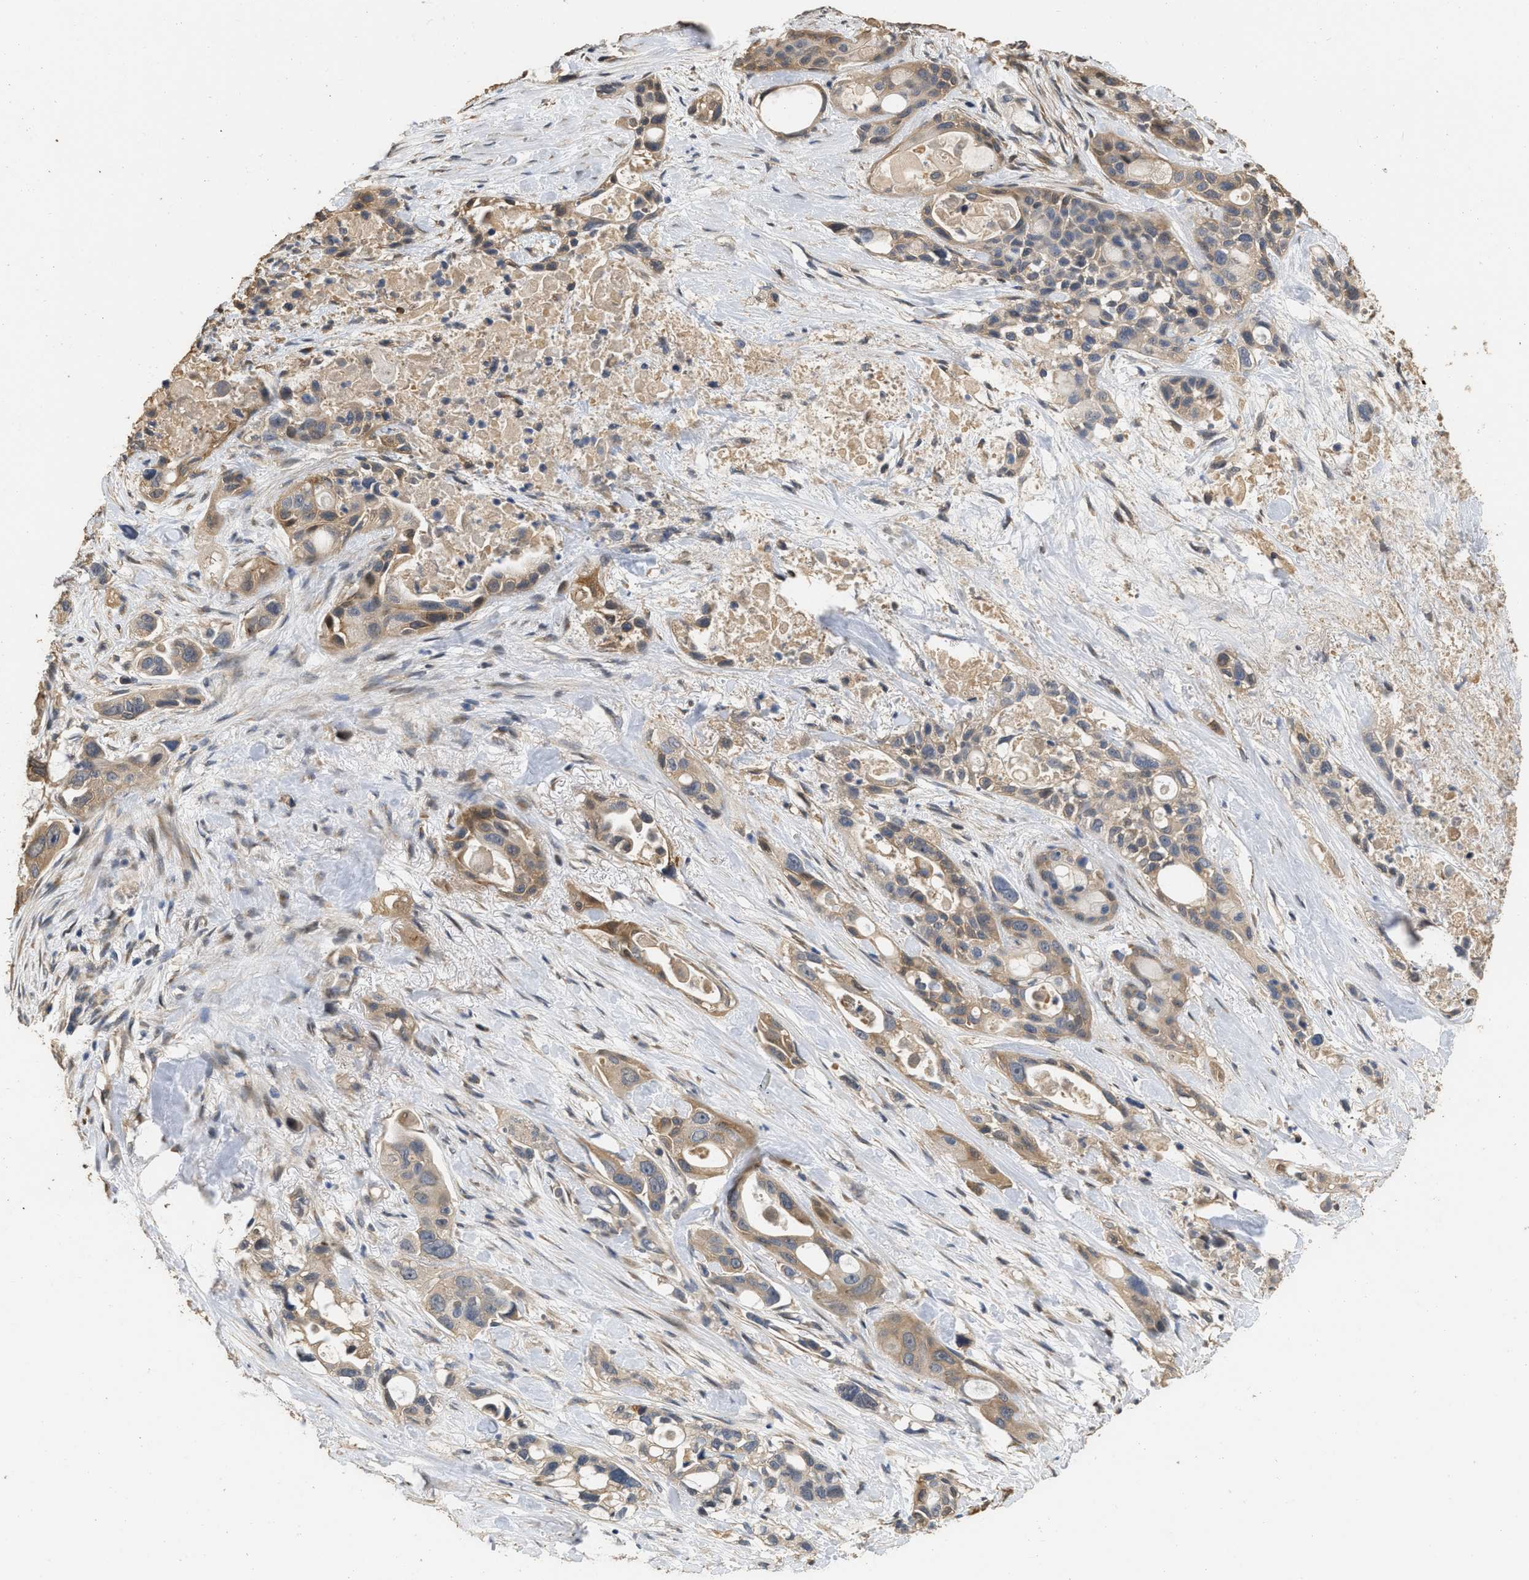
{"staining": {"intensity": "moderate", "quantity": ">75%", "location": "cytoplasmic/membranous"}, "tissue": "pancreatic cancer", "cell_type": "Tumor cells", "image_type": "cancer", "snomed": [{"axis": "morphology", "description": "Adenocarcinoma, NOS"}, {"axis": "topography", "description": "Pancreas"}], "caption": "High-power microscopy captured an IHC photomicrograph of pancreatic adenocarcinoma, revealing moderate cytoplasmic/membranous staining in approximately >75% of tumor cells. (DAB = brown stain, brightfield microscopy at high magnification).", "gene": "NCS1", "patient": {"sex": "male", "age": 53}}